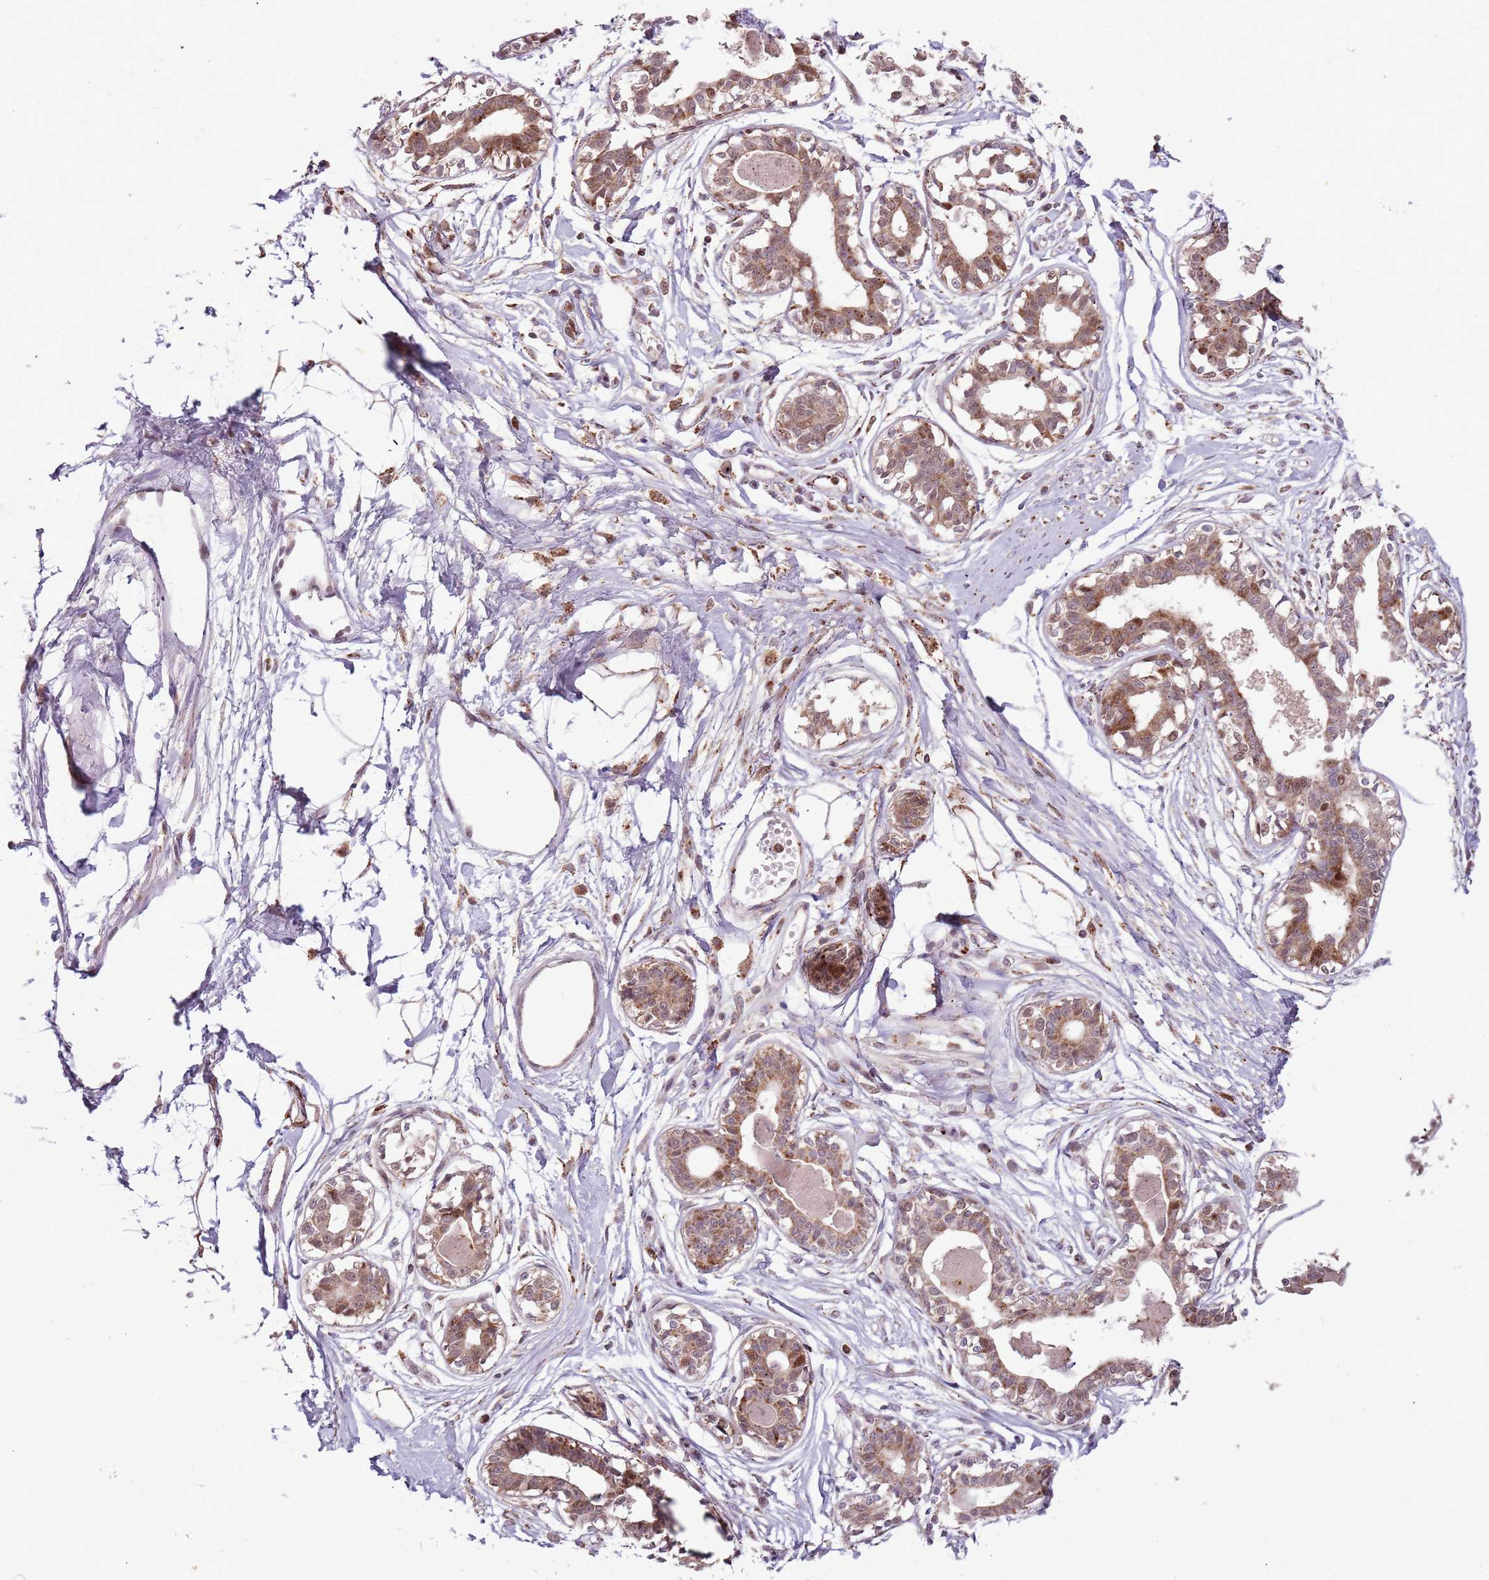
{"staining": {"intensity": "negative", "quantity": "none", "location": "none"}, "tissue": "breast", "cell_type": "Adipocytes", "image_type": "normal", "snomed": [{"axis": "morphology", "description": "Normal tissue, NOS"}, {"axis": "topography", "description": "Breast"}], "caption": "IHC of benign human breast reveals no positivity in adipocytes. Brightfield microscopy of IHC stained with DAB (3,3'-diaminobenzidine) (brown) and hematoxylin (blue), captured at high magnification.", "gene": "ULK3", "patient": {"sex": "female", "age": 45}}